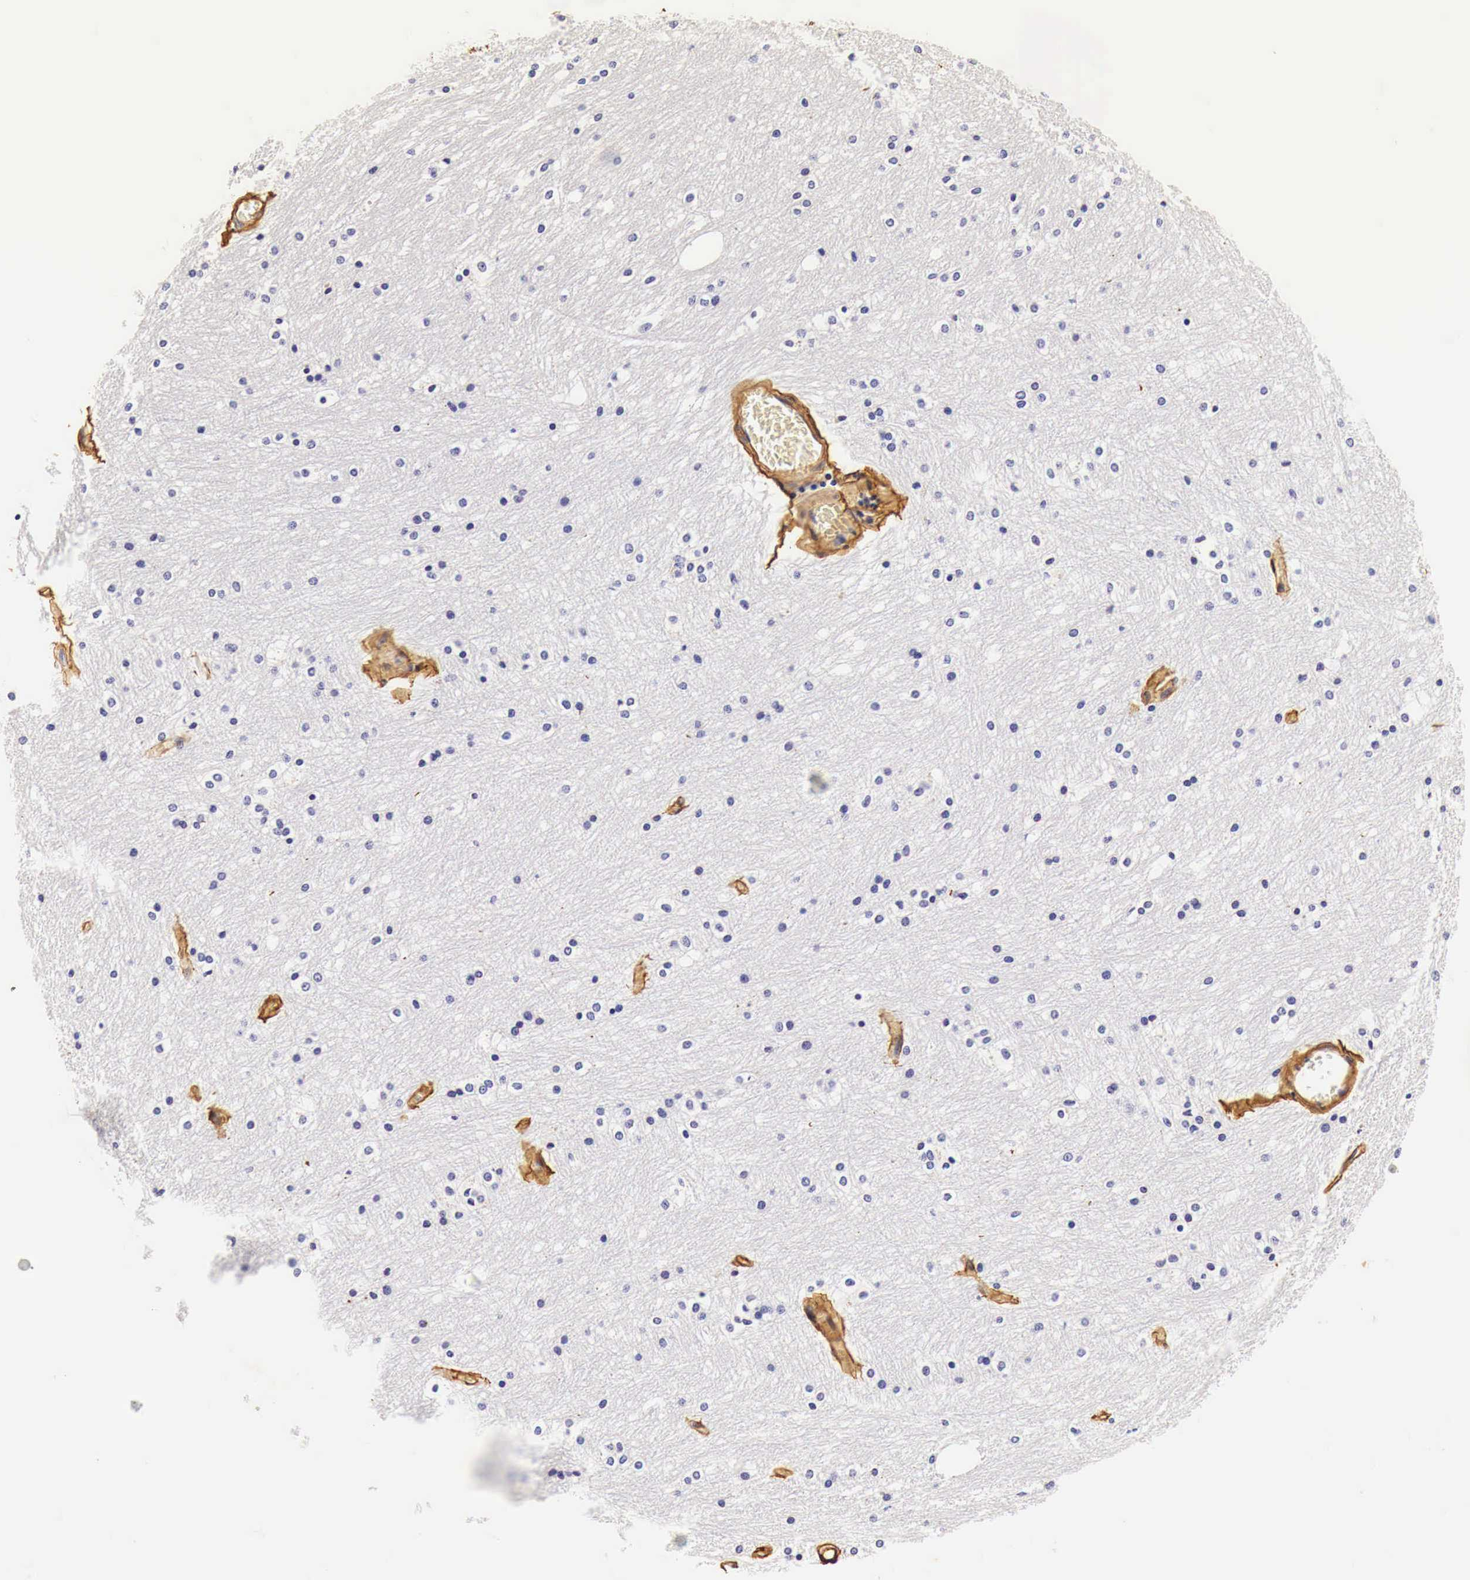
{"staining": {"intensity": "negative", "quantity": "none", "location": "none"}, "tissue": "caudate", "cell_type": "Glial cells", "image_type": "normal", "snomed": [{"axis": "morphology", "description": "Normal tissue, NOS"}, {"axis": "topography", "description": "Lateral ventricle wall"}], "caption": "IHC image of benign caudate: caudate stained with DAB reveals no significant protein staining in glial cells. (Brightfield microscopy of DAB (3,3'-diaminobenzidine) immunohistochemistry at high magnification).", "gene": "LAMB2", "patient": {"sex": "female", "age": 19}}